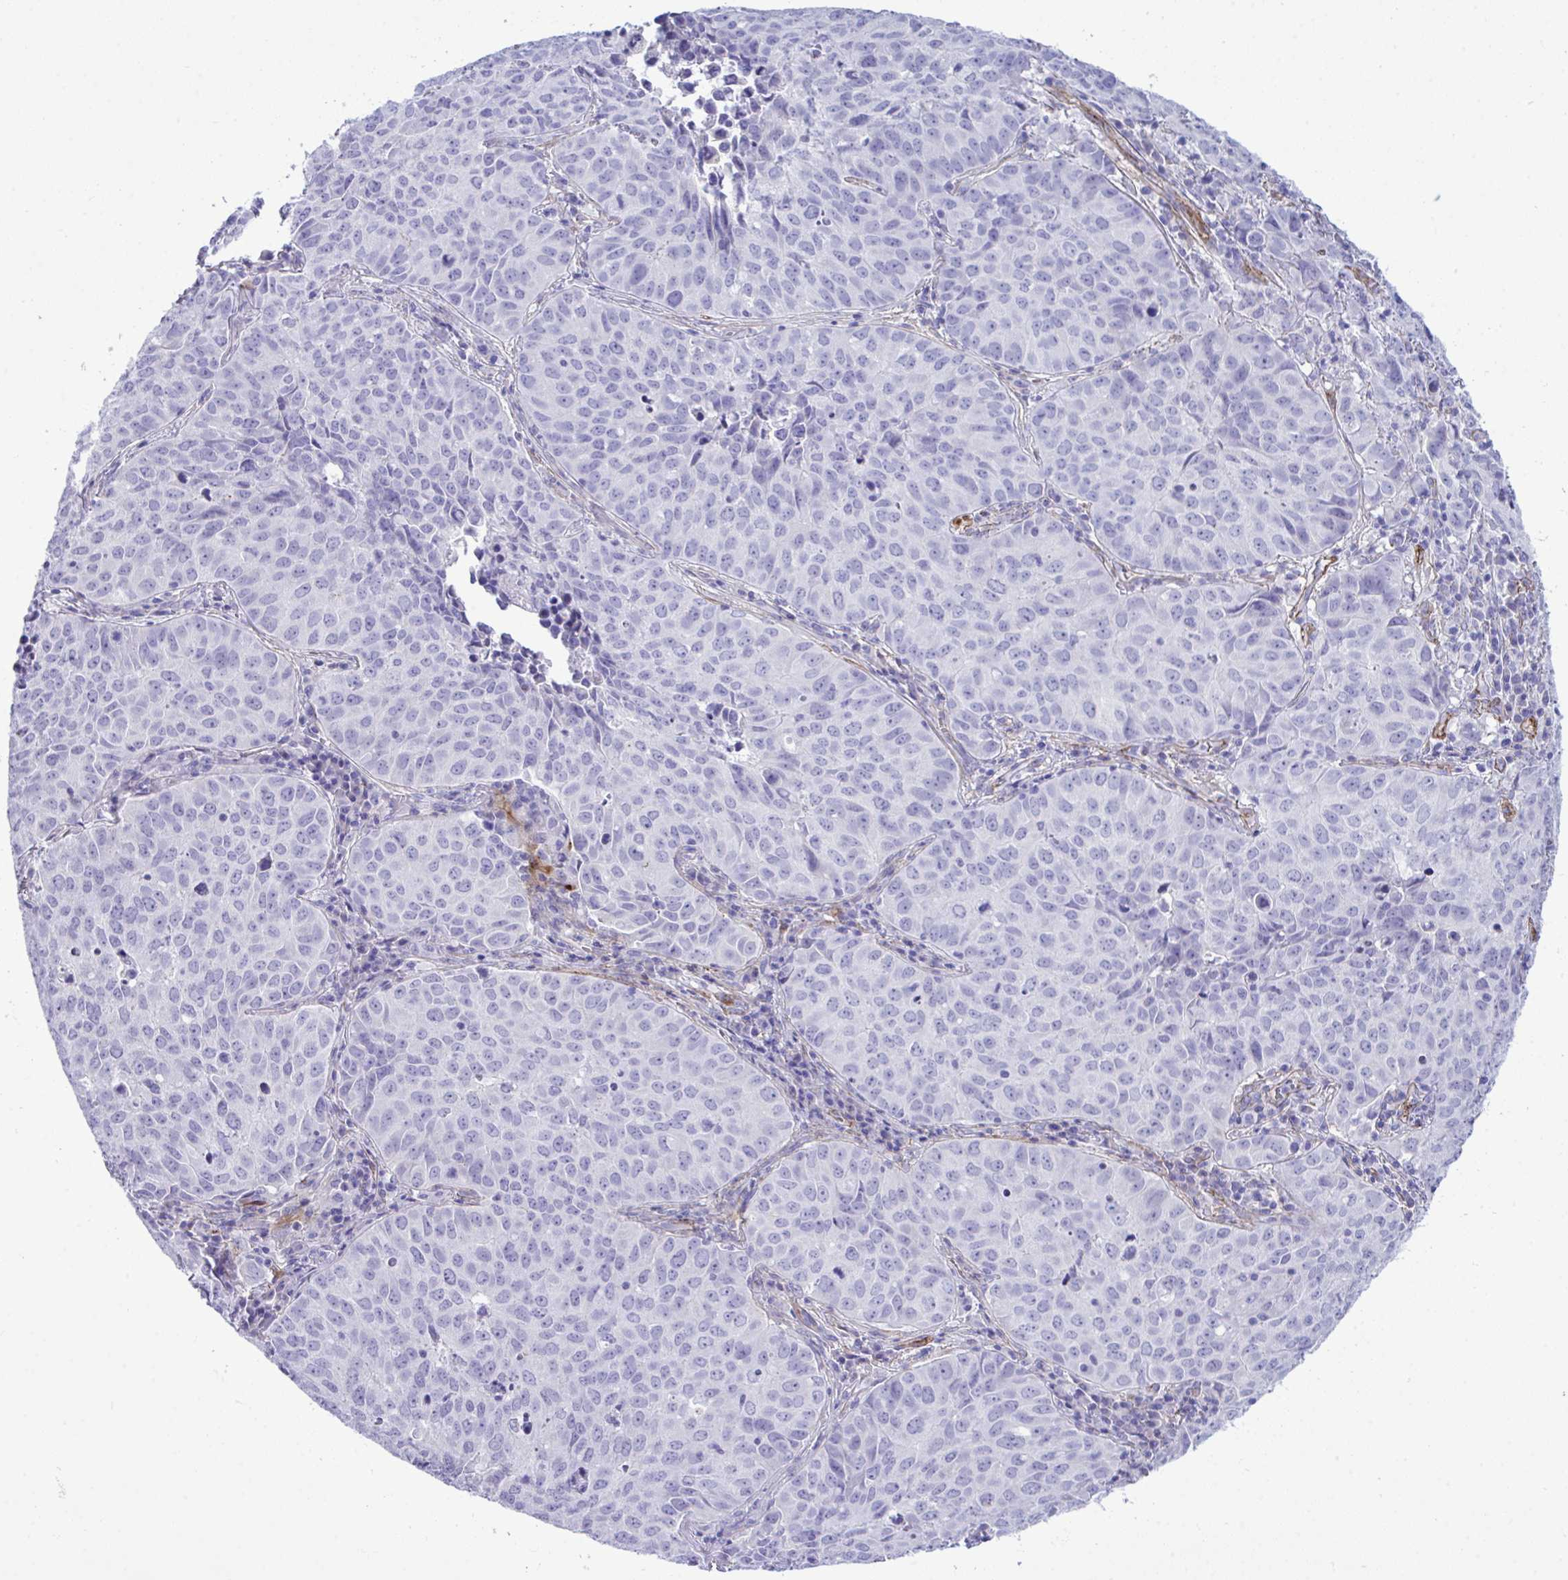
{"staining": {"intensity": "negative", "quantity": "none", "location": "none"}, "tissue": "lung cancer", "cell_type": "Tumor cells", "image_type": "cancer", "snomed": [{"axis": "morphology", "description": "Adenocarcinoma, NOS"}, {"axis": "topography", "description": "Lung"}], "caption": "High magnification brightfield microscopy of lung cancer (adenocarcinoma) stained with DAB (brown) and counterstained with hematoxylin (blue): tumor cells show no significant staining.", "gene": "SYNPO2L", "patient": {"sex": "female", "age": 50}}